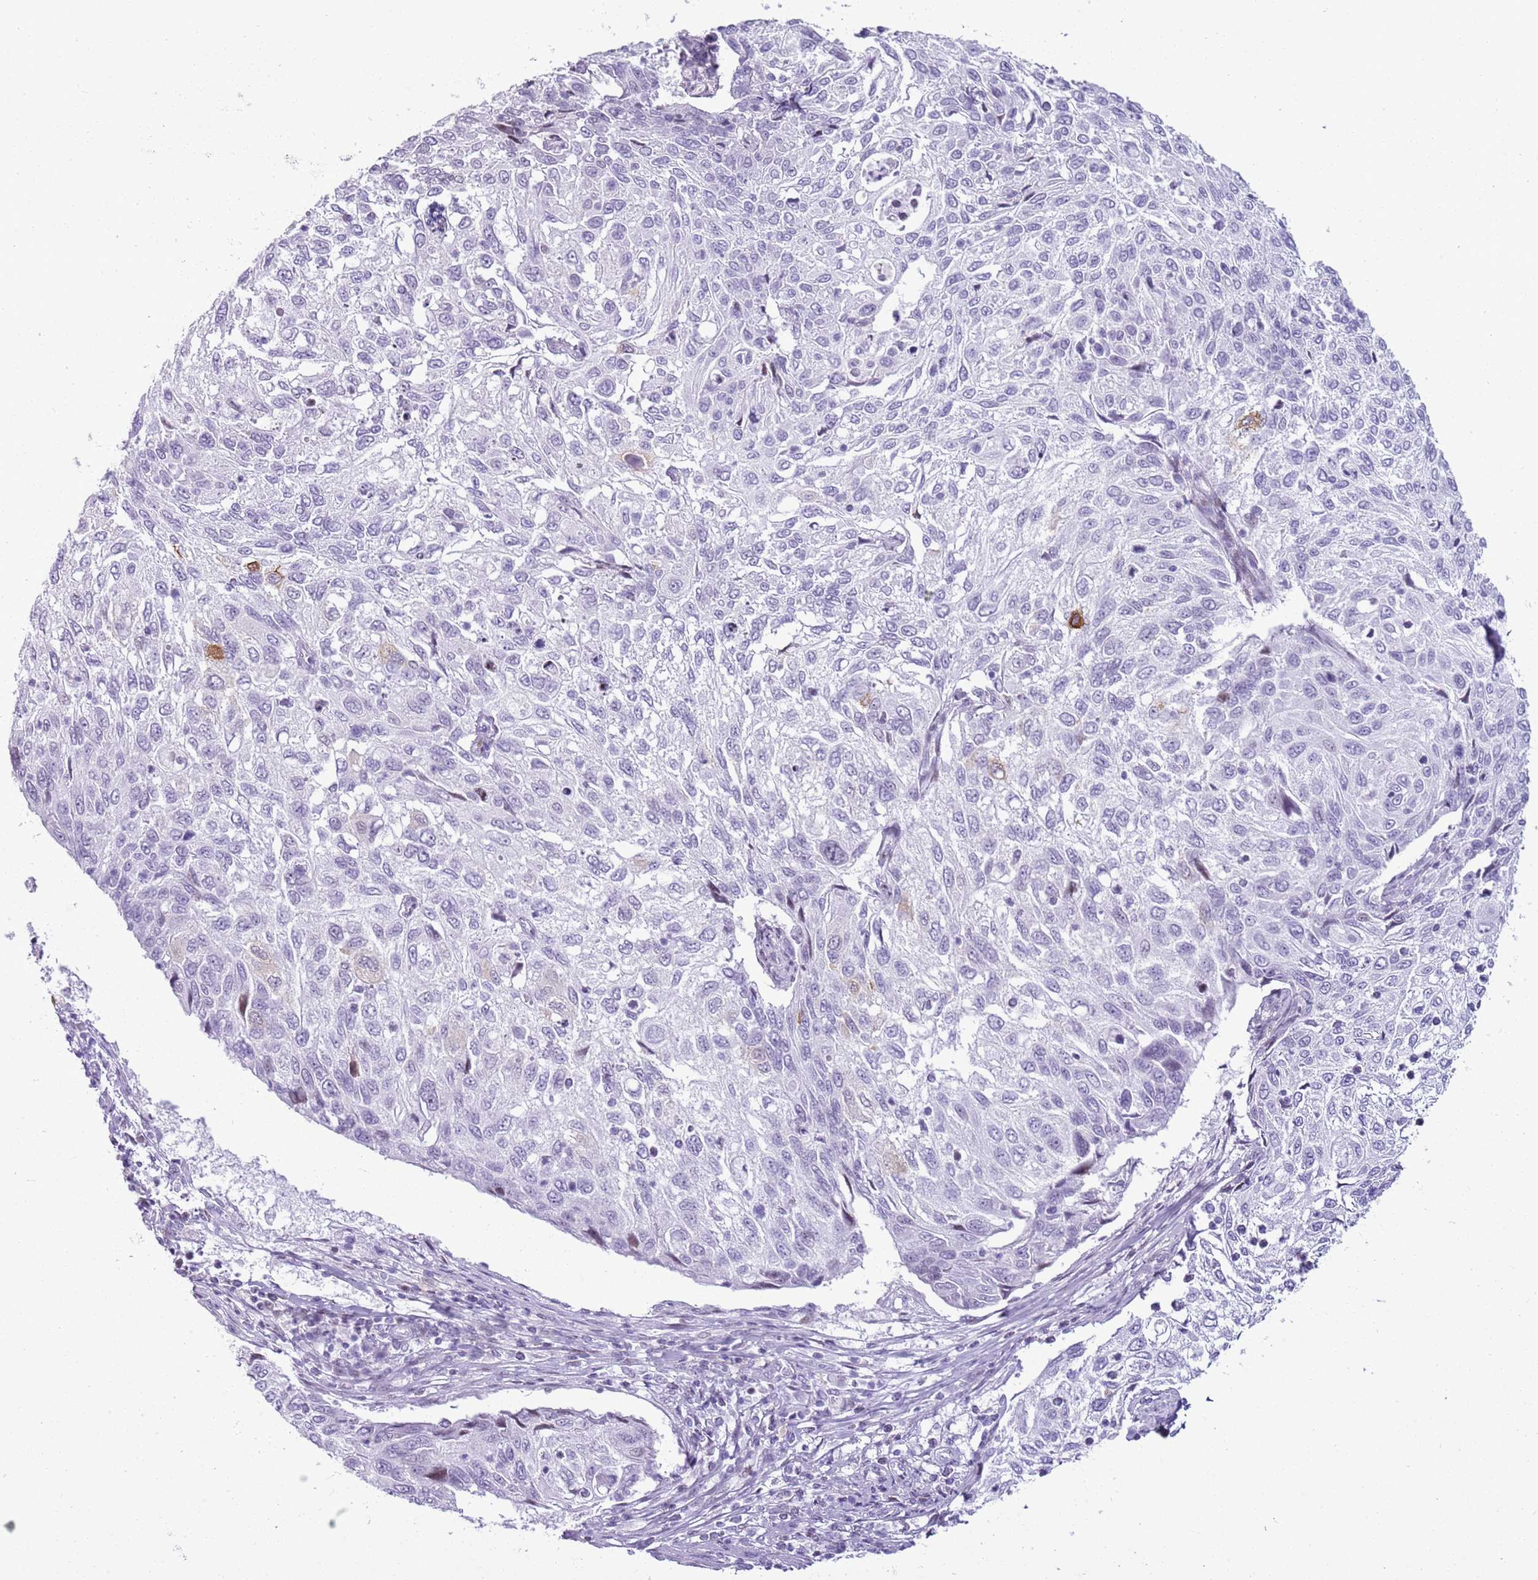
{"staining": {"intensity": "negative", "quantity": "none", "location": "none"}, "tissue": "cervical cancer", "cell_type": "Tumor cells", "image_type": "cancer", "snomed": [{"axis": "morphology", "description": "Squamous cell carcinoma, NOS"}, {"axis": "topography", "description": "Cervix"}], "caption": "An immunohistochemistry image of cervical squamous cell carcinoma is shown. There is no staining in tumor cells of cervical squamous cell carcinoma.", "gene": "ASIP", "patient": {"sex": "female", "age": 70}}